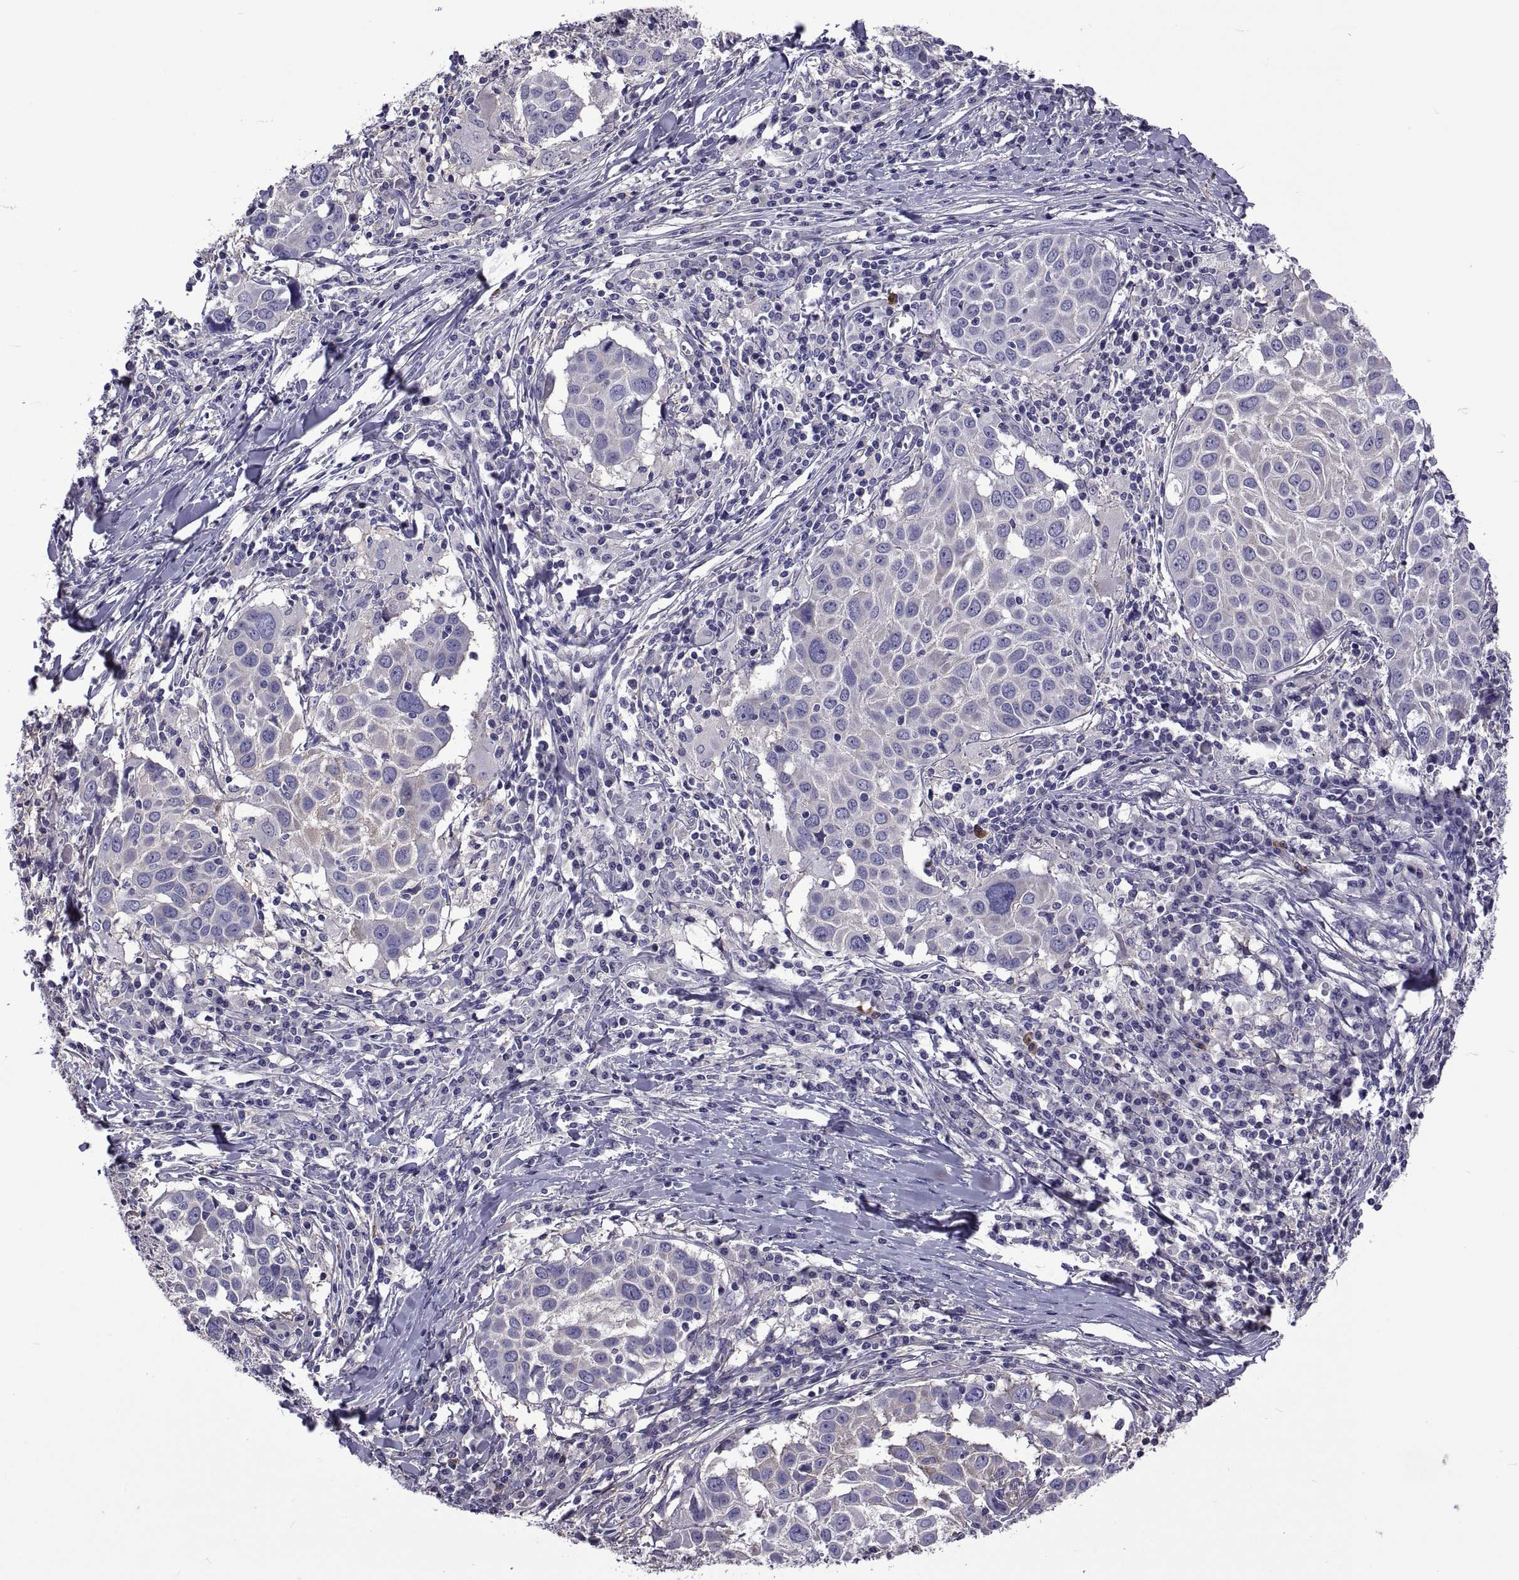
{"staining": {"intensity": "negative", "quantity": "none", "location": "none"}, "tissue": "lung cancer", "cell_type": "Tumor cells", "image_type": "cancer", "snomed": [{"axis": "morphology", "description": "Squamous cell carcinoma, NOS"}, {"axis": "topography", "description": "Lung"}], "caption": "DAB immunohistochemical staining of human lung cancer exhibits no significant staining in tumor cells.", "gene": "TMC3", "patient": {"sex": "male", "age": 57}}